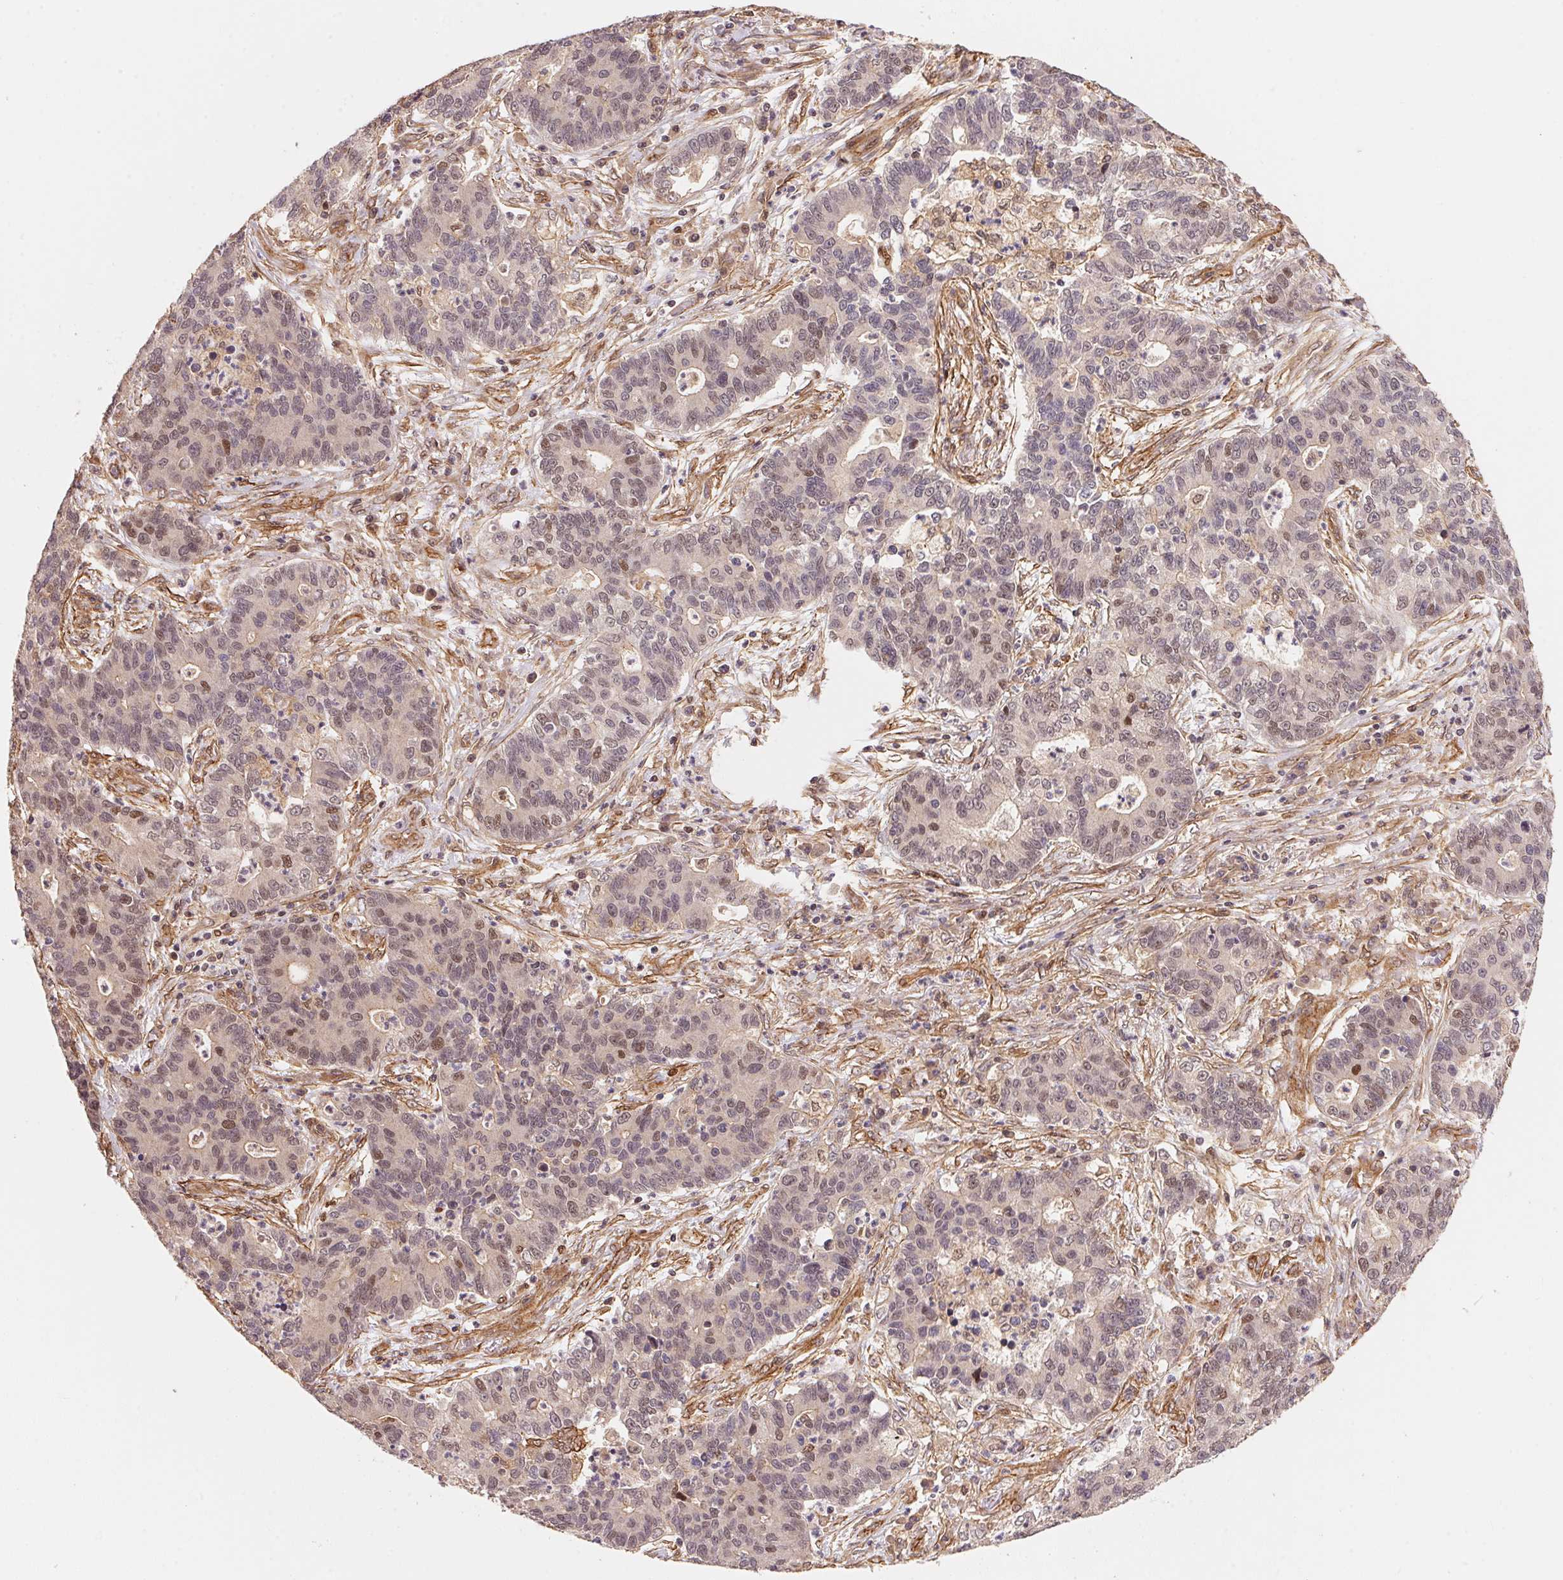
{"staining": {"intensity": "moderate", "quantity": "<25%", "location": "nuclear"}, "tissue": "lung cancer", "cell_type": "Tumor cells", "image_type": "cancer", "snomed": [{"axis": "morphology", "description": "Adenocarcinoma, NOS"}, {"axis": "topography", "description": "Lung"}], "caption": "IHC (DAB) staining of human adenocarcinoma (lung) displays moderate nuclear protein expression in about <25% of tumor cells.", "gene": "TNIP2", "patient": {"sex": "female", "age": 57}}